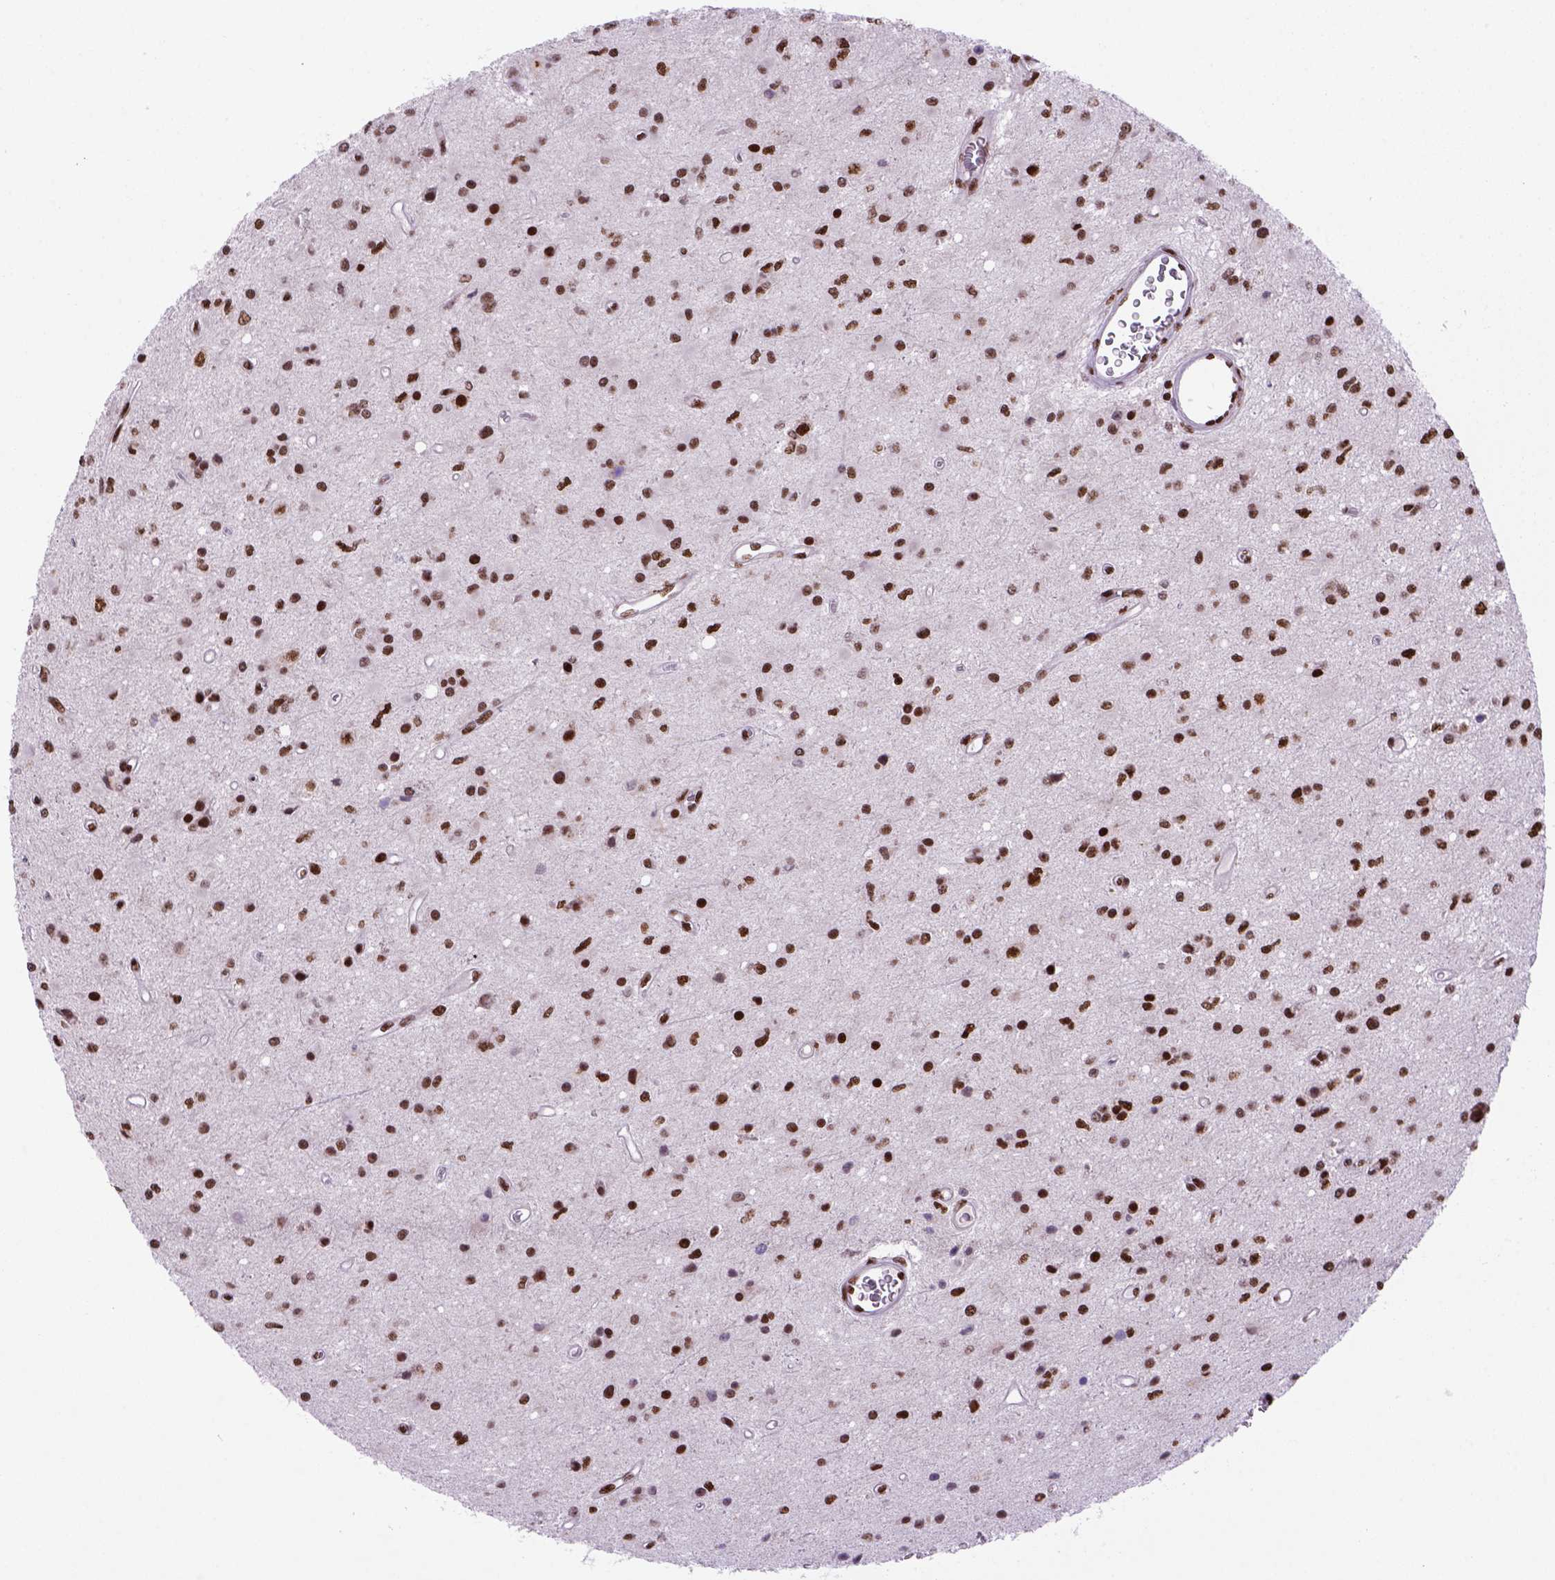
{"staining": {"intensity": "strong", "quantity": ">75%", "location": "nuclear"}, "tissue": "glioma", "cell_type": "Tumor cells", "image_type": "cancer", "snomed": [{"axis": "morphology", "description": "Glioma, malignant, Low grade"}, {"axis": "topography", "description": "Brain"}], "caption": "Malignant low-grade glioma stained with DAB immunohistochemistry (IHC) shows high levels of strong nuclear staining in about >75% of tumor cells.", "gene": "NSMCE2", "patient": {"sex": "female", "age": 45}}